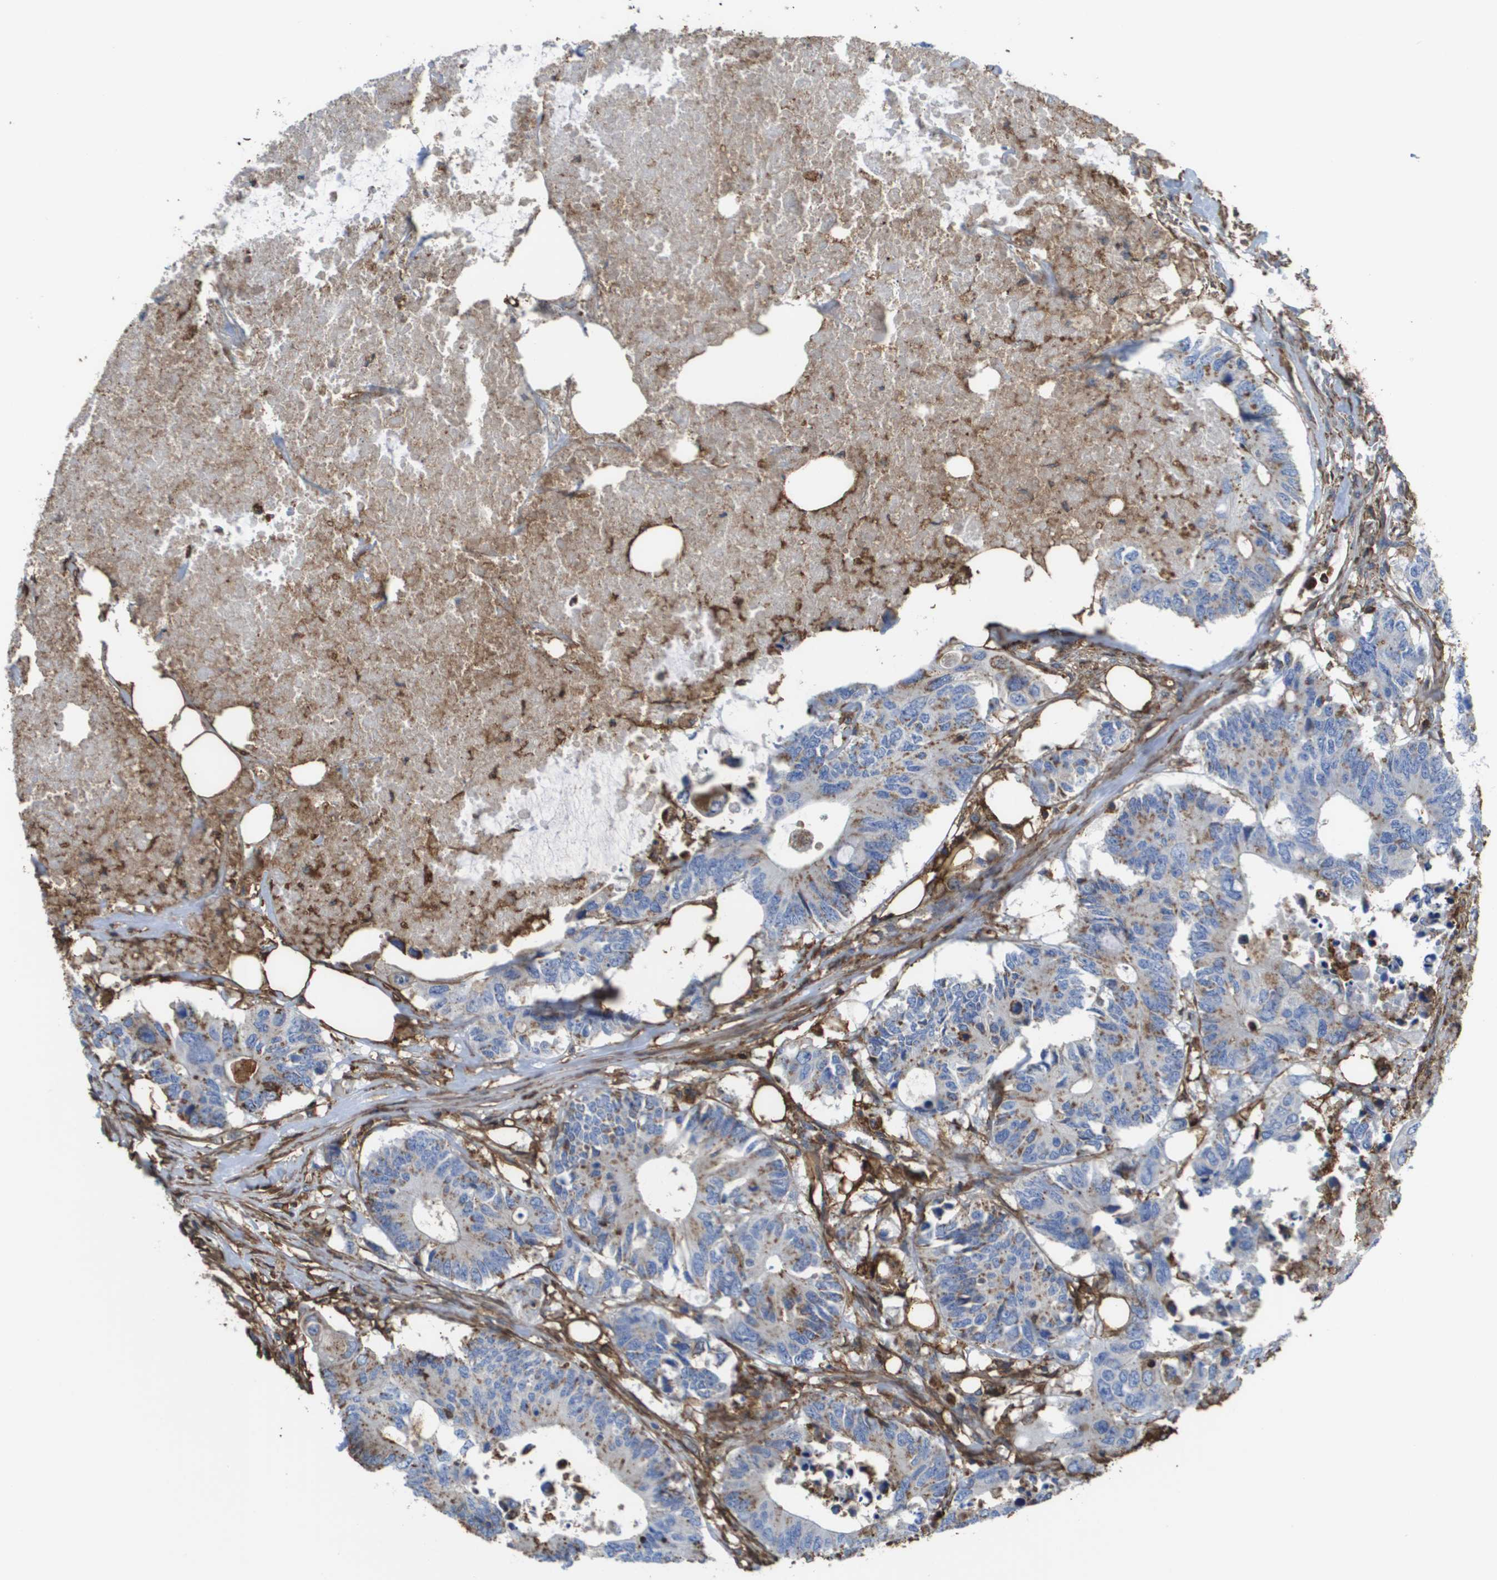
{"staining": {"intensity": "weak", "quantity": "25%-75%", "location": "cytoplasmic/membranous"}, "tissue": "colorectal cancer", "cell_type": "Tumor cells", "image_type": "cancer", "snomed": [{"axis": "morphology", "description": "Adenocarcinoma, NOS"}, {"axis": "topography", "description": "Colon"}], "caption": "Tumor cells display low levels of weak cytoplasmic/membranous staining in about 25%-75% of cells in adenocarcinoma (colorectal).", "gene": "PASK", "patient": {"sex": "male", "age": 71}}